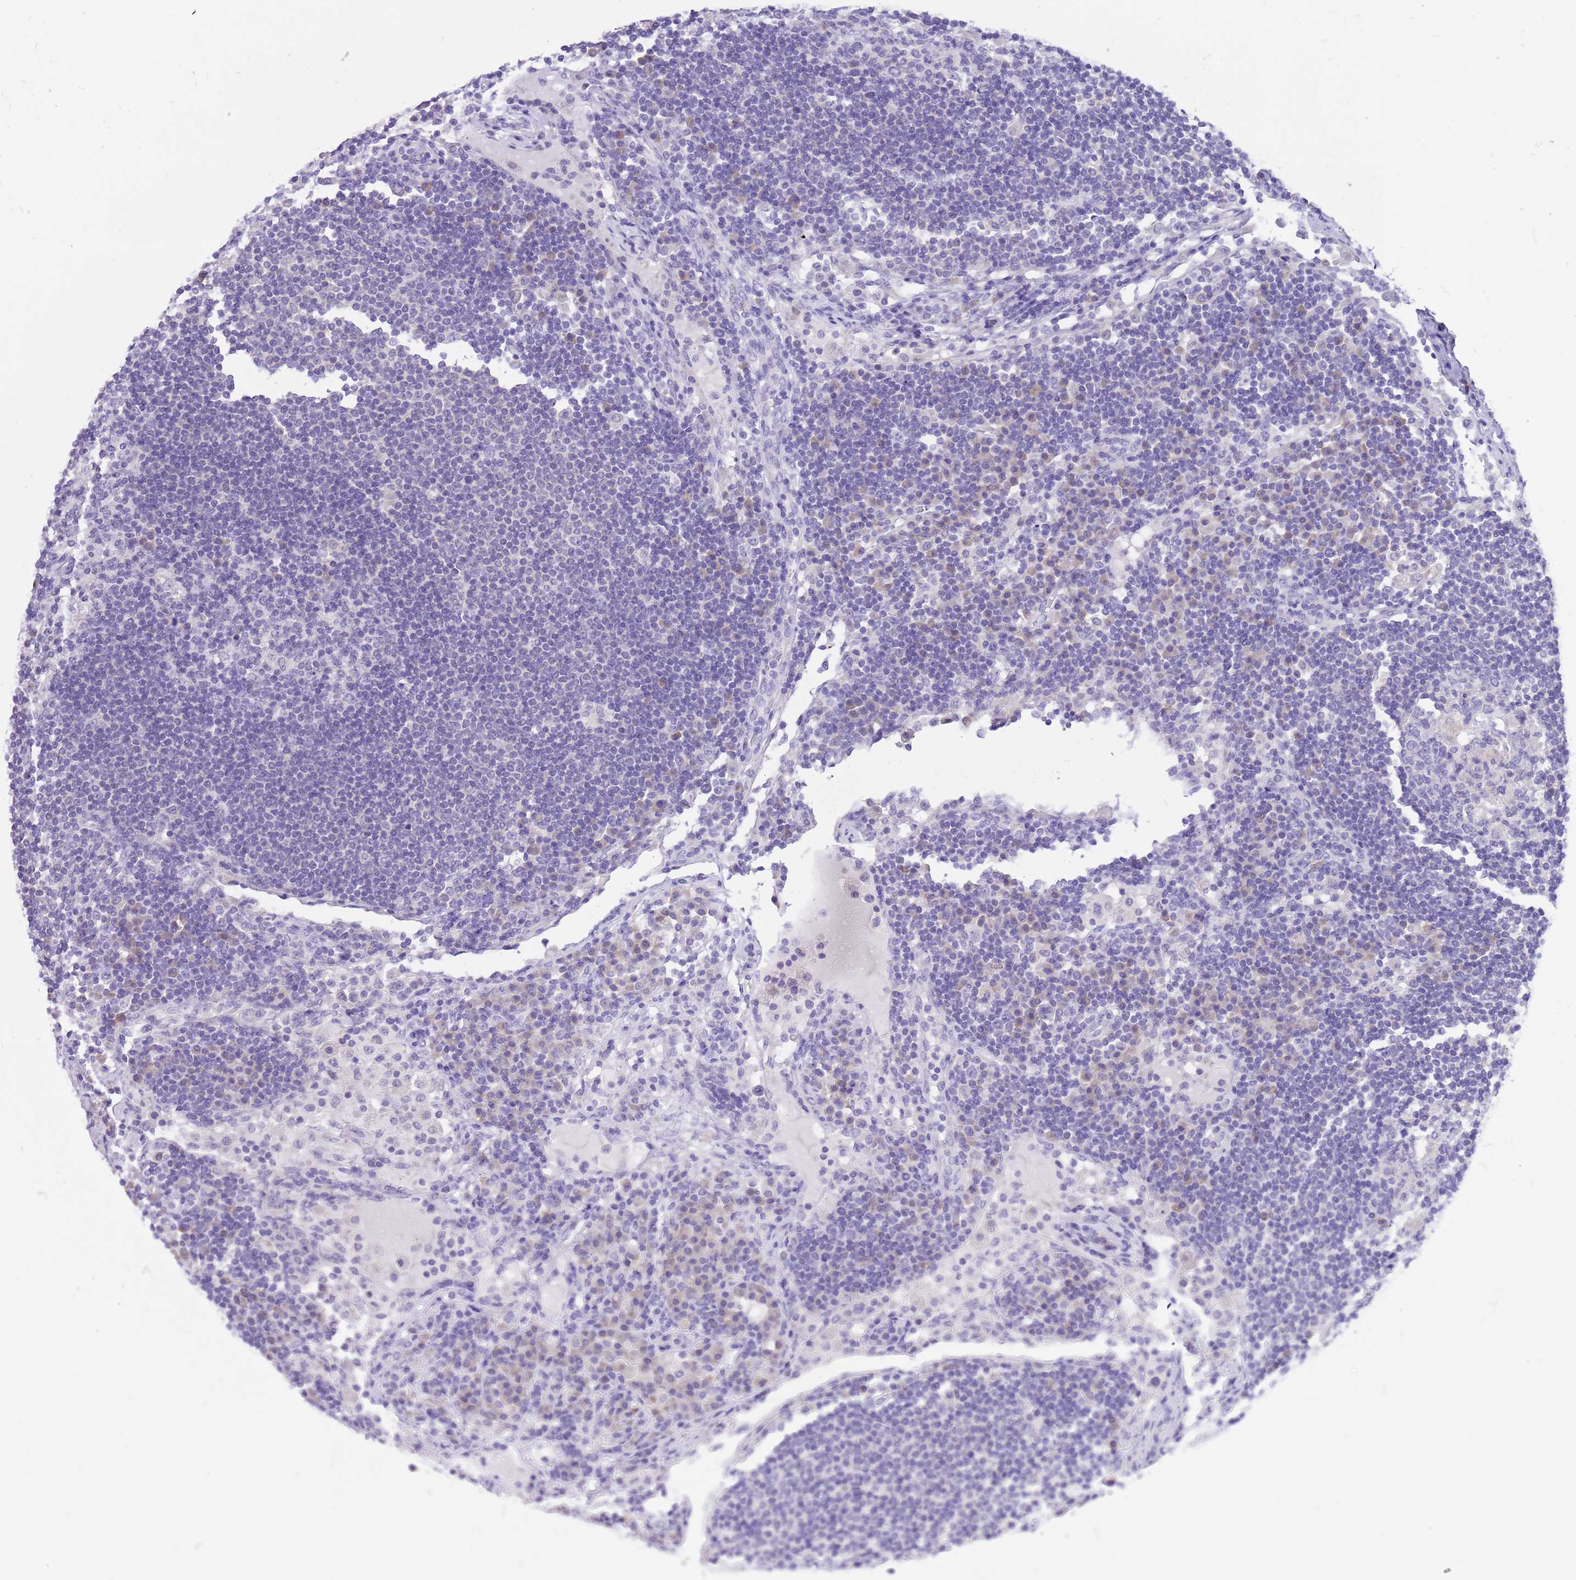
{"staining": {"intensity": "negative", "quantity": "none", "location": "none"}, "tissue": "lymph node", "cell_type": "Germinal center cells", "image_type": "normal", "snomed": [{"axis": "morphology", "description": "Normal tissue, NOS"}, {"axis": "topography", "description": "Lymph node"}], "caption": "IHC image of benign lymph node: lymph node stained with DAB reveals no significant protein staining in germinal center cells. (DAB IHC, high magnification).", "gene": "R3HDM4", "patient": {"sex": "female", "age": 53}}